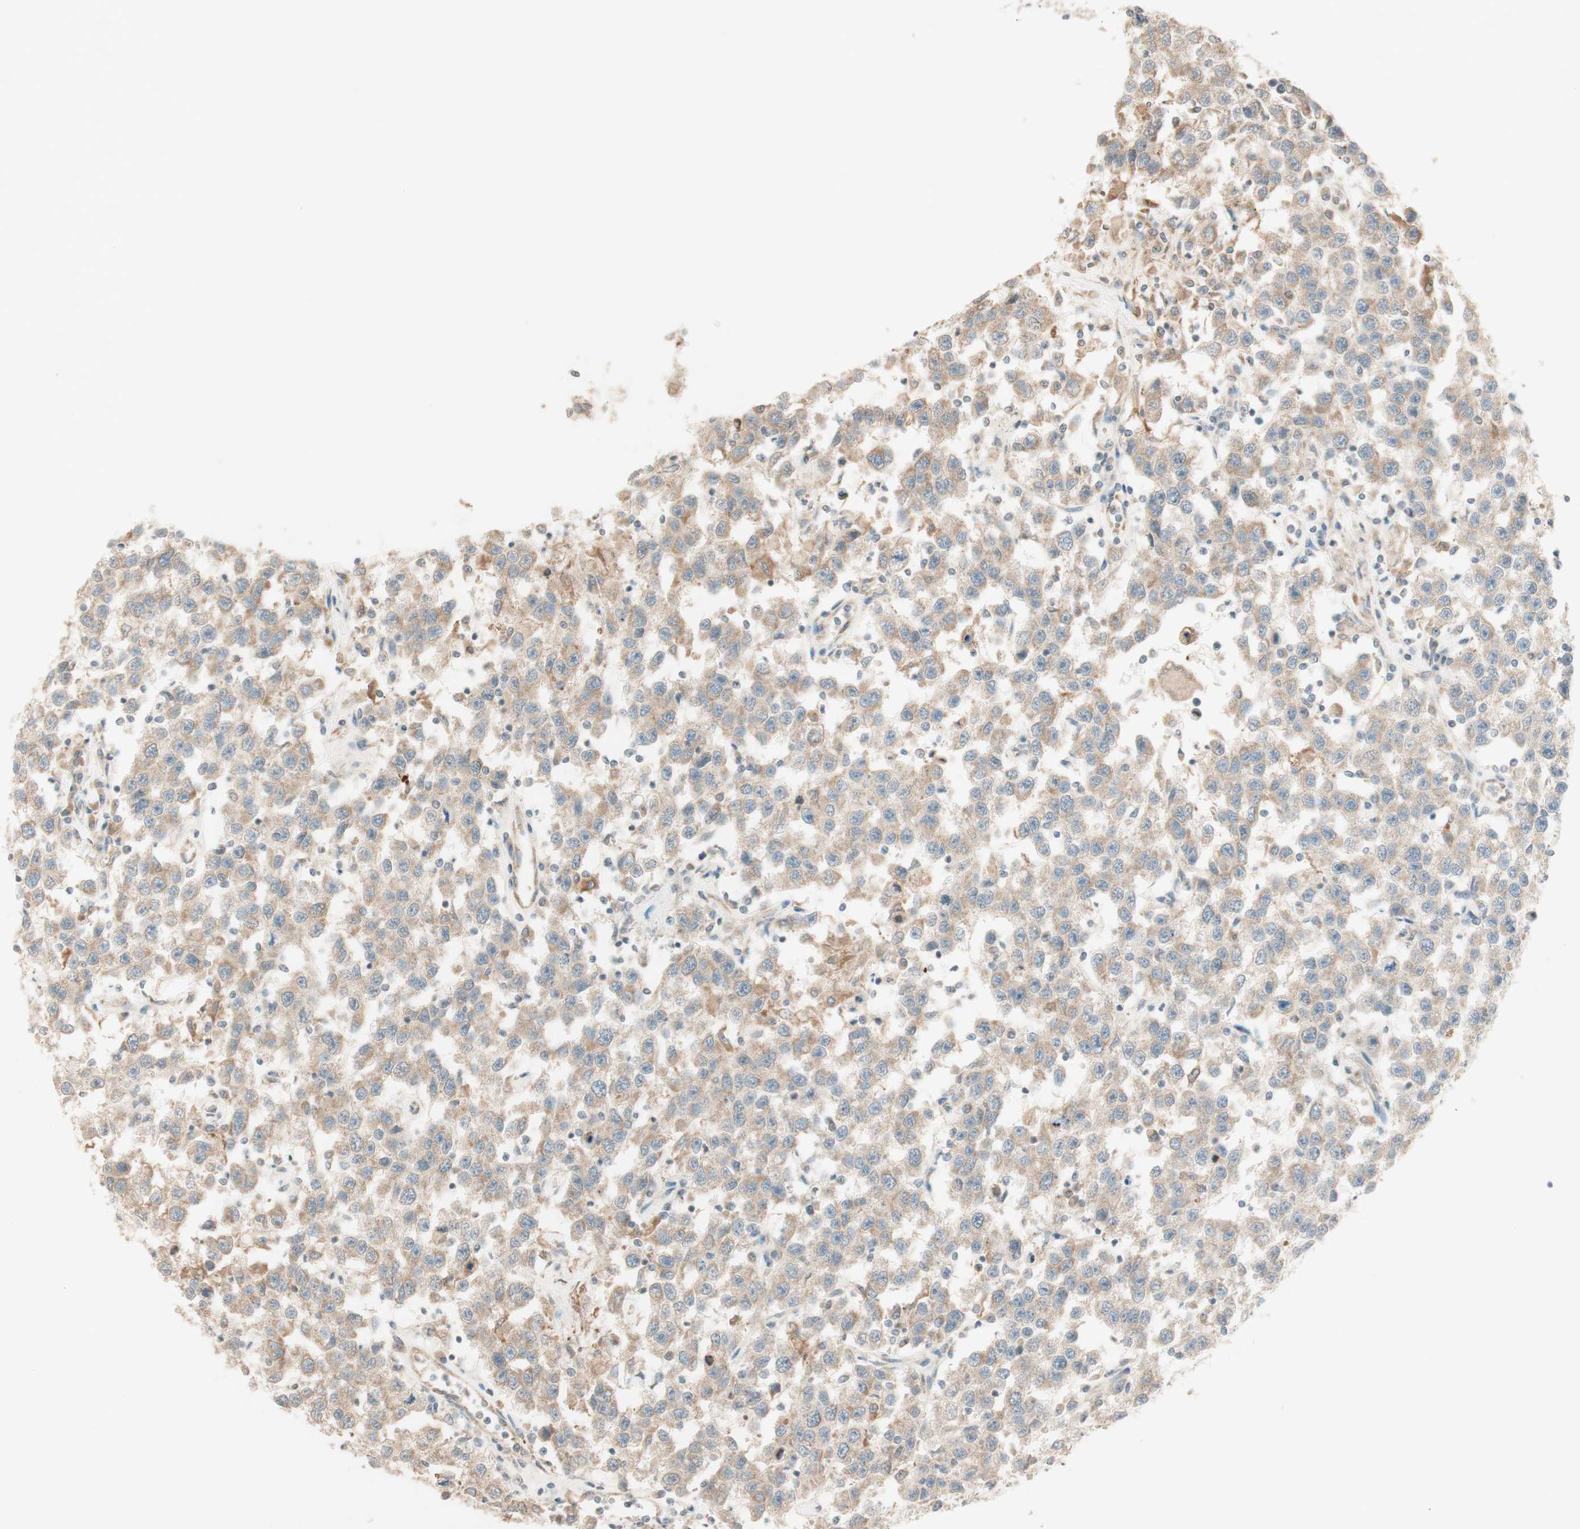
{"staining": {"intensity": "weak", "quantity": ">75%", "location": "cytoplasmic/membranous"}, "tissue": "testis cancer", "cell_type": "Tumor cells", "image_type": "cancer", "snomed": [{"axis": "morphology", "description": "Seminoma, NOS"}, {"axis": "topography", "description": "Testis"}], "caption": "Testis cancer (seminoma) stained with a brown dye displays weak cytoplasmic/membranous positive expression in about >75% of tumor cells.", "gene": "CLCN2", "patient": {"sex": "male", "age": 41}}